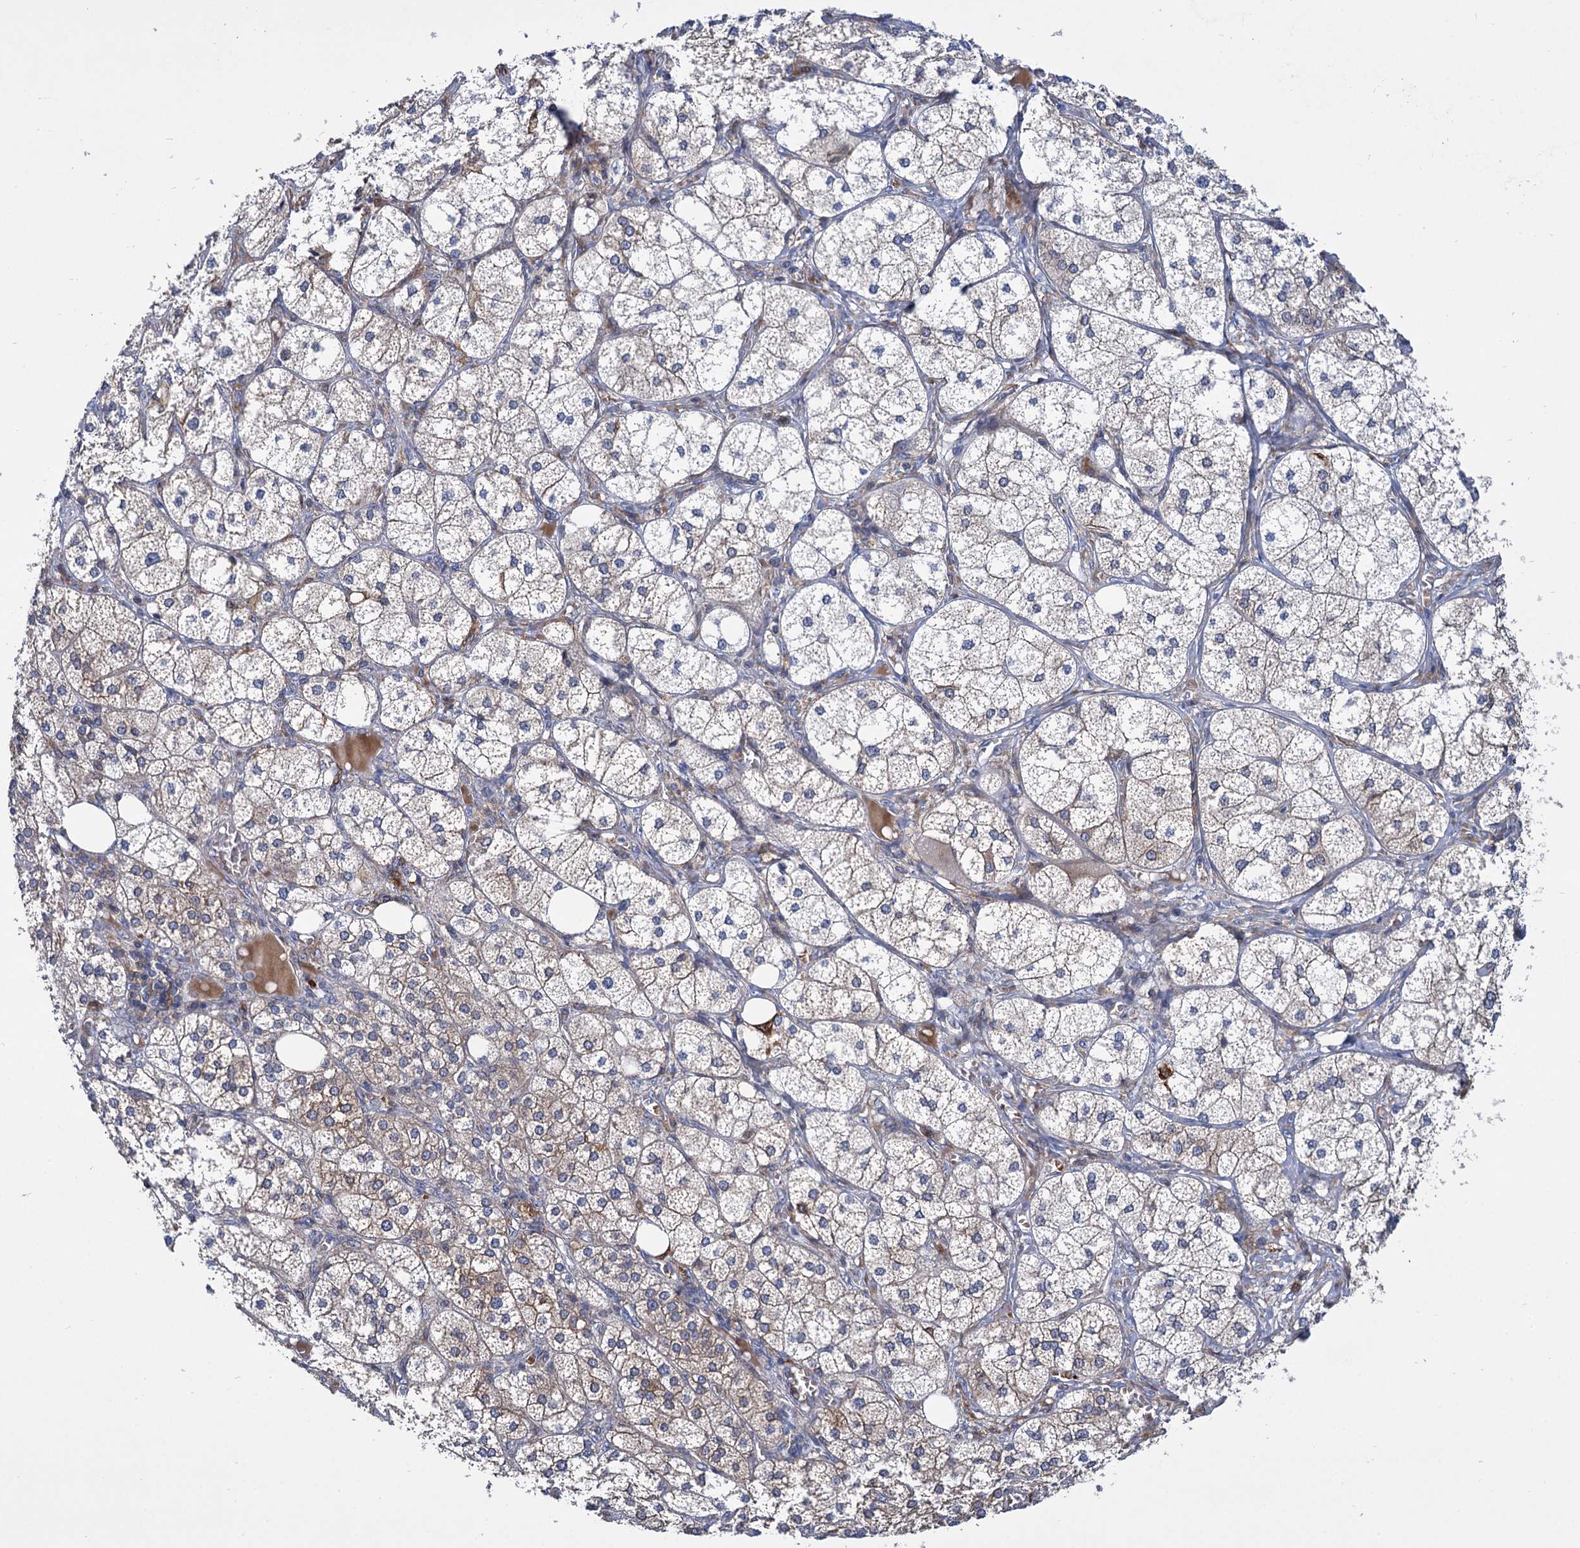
{"staining": {"intensity": "moderate", "quantity": "25%-75%", "location": "cytoplasmic/membranous"}, "tissue": "adrenal gland", "cell_type": "Glandular cells", "image_type": "normal", "snomed": [{"axis": "morphology", "description": "Normal tissue, NOS"}, {"axis": "topography", "description": "Adrenal gland"}], "caption": "Glandular cells show moderate cytoplasmic/membranous staining in approximately 25%-75% of cells in normal adrenal gland.", "gene": "GCLC", "patient": {"sex": "female", "age": 61}}